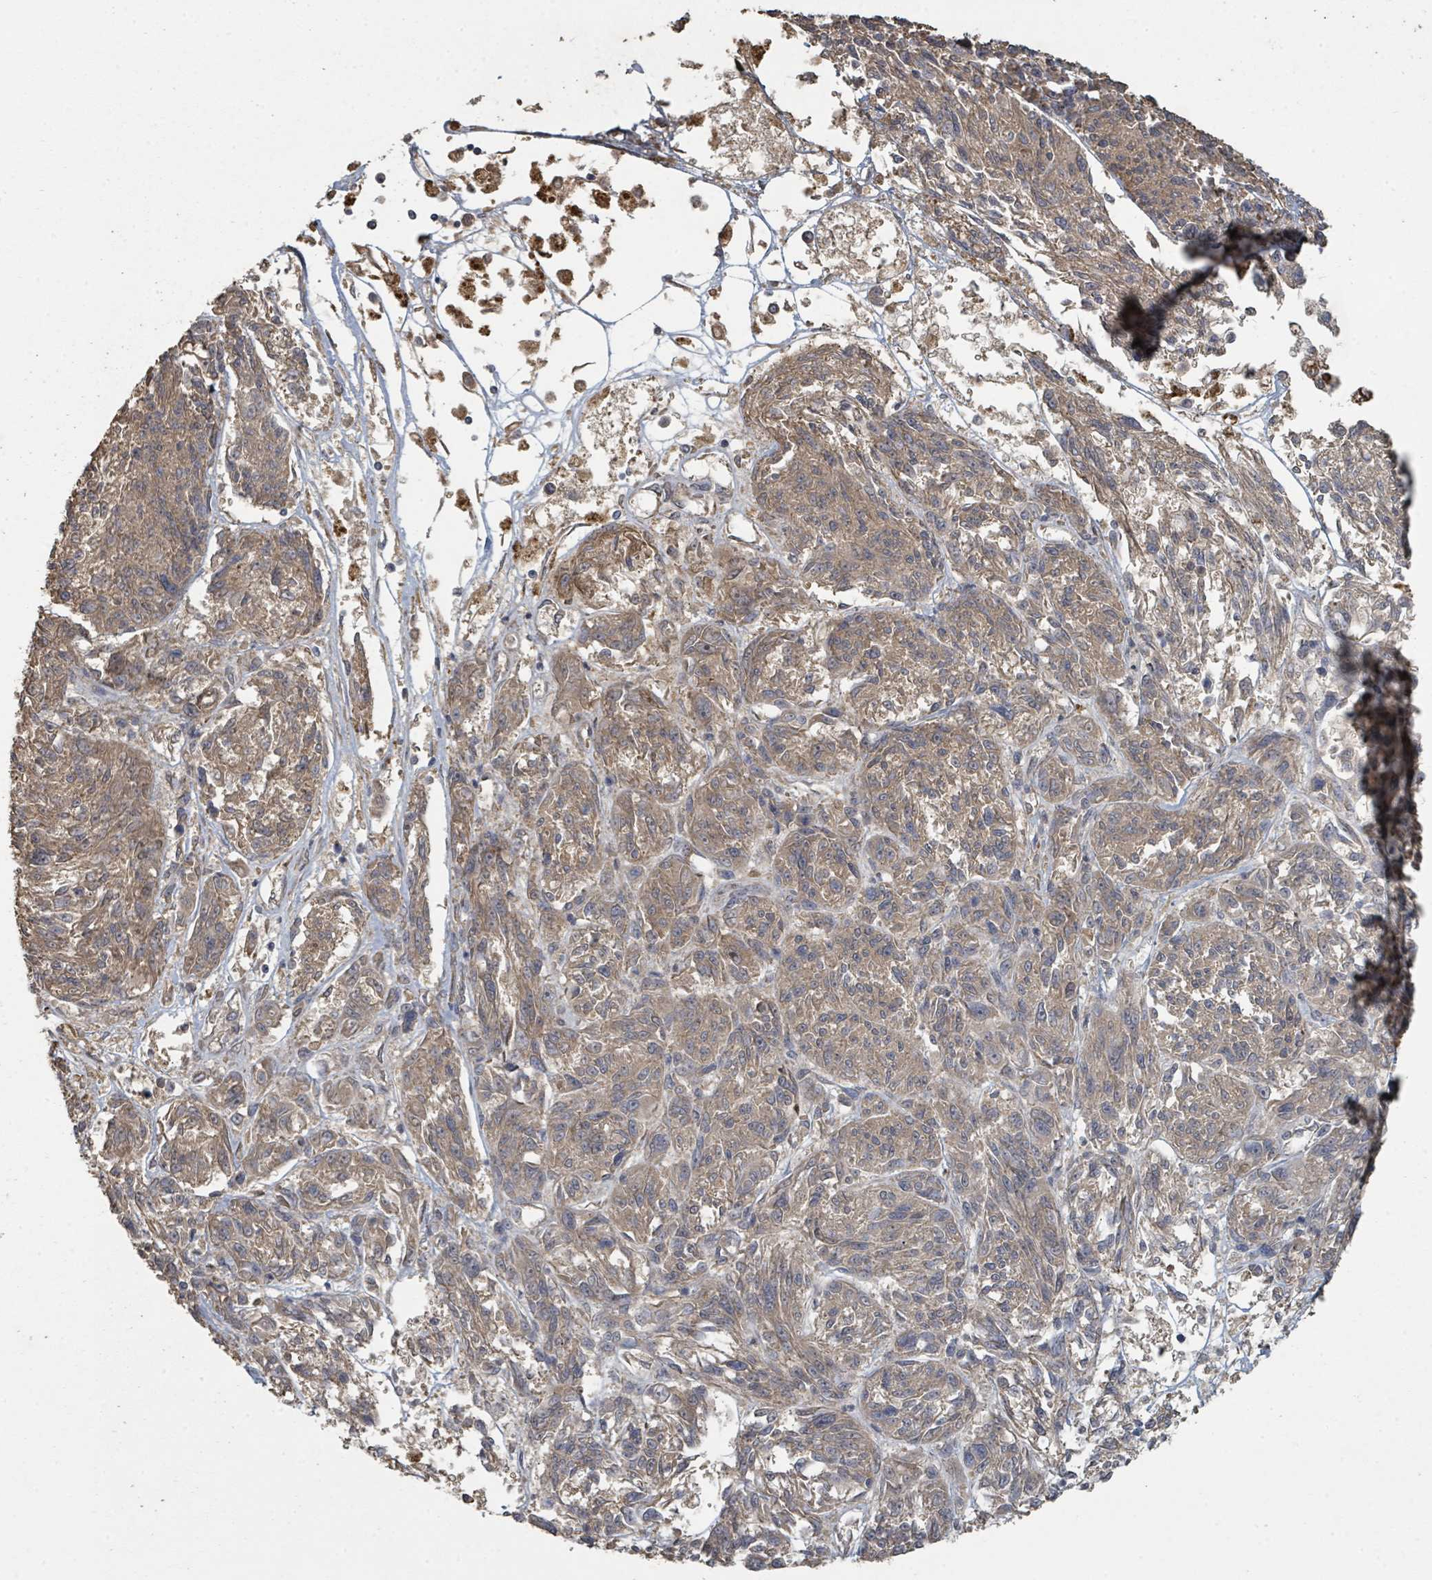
{"staining": {"intensity": "moderate", "quantity": ">75%", "location": "cytoplasmic/membranous"}, "tissue": "melanoma", "cell_type": "Tumor cells", "image_type": "cancer", "snomed": [{"axis": "morphology", "description": "Malignant melanoma, NOS"}, {"axis": "topography", "description": "Skin"}], "caption": "Immunohistochemical staining of human melanoma demonstrates medium levels of moderate cytoplasmic/membranous protein staining in about >75% of tumor cells.", "gene": "WDFY1", "patient": {"sex": "male", "age": 53}}